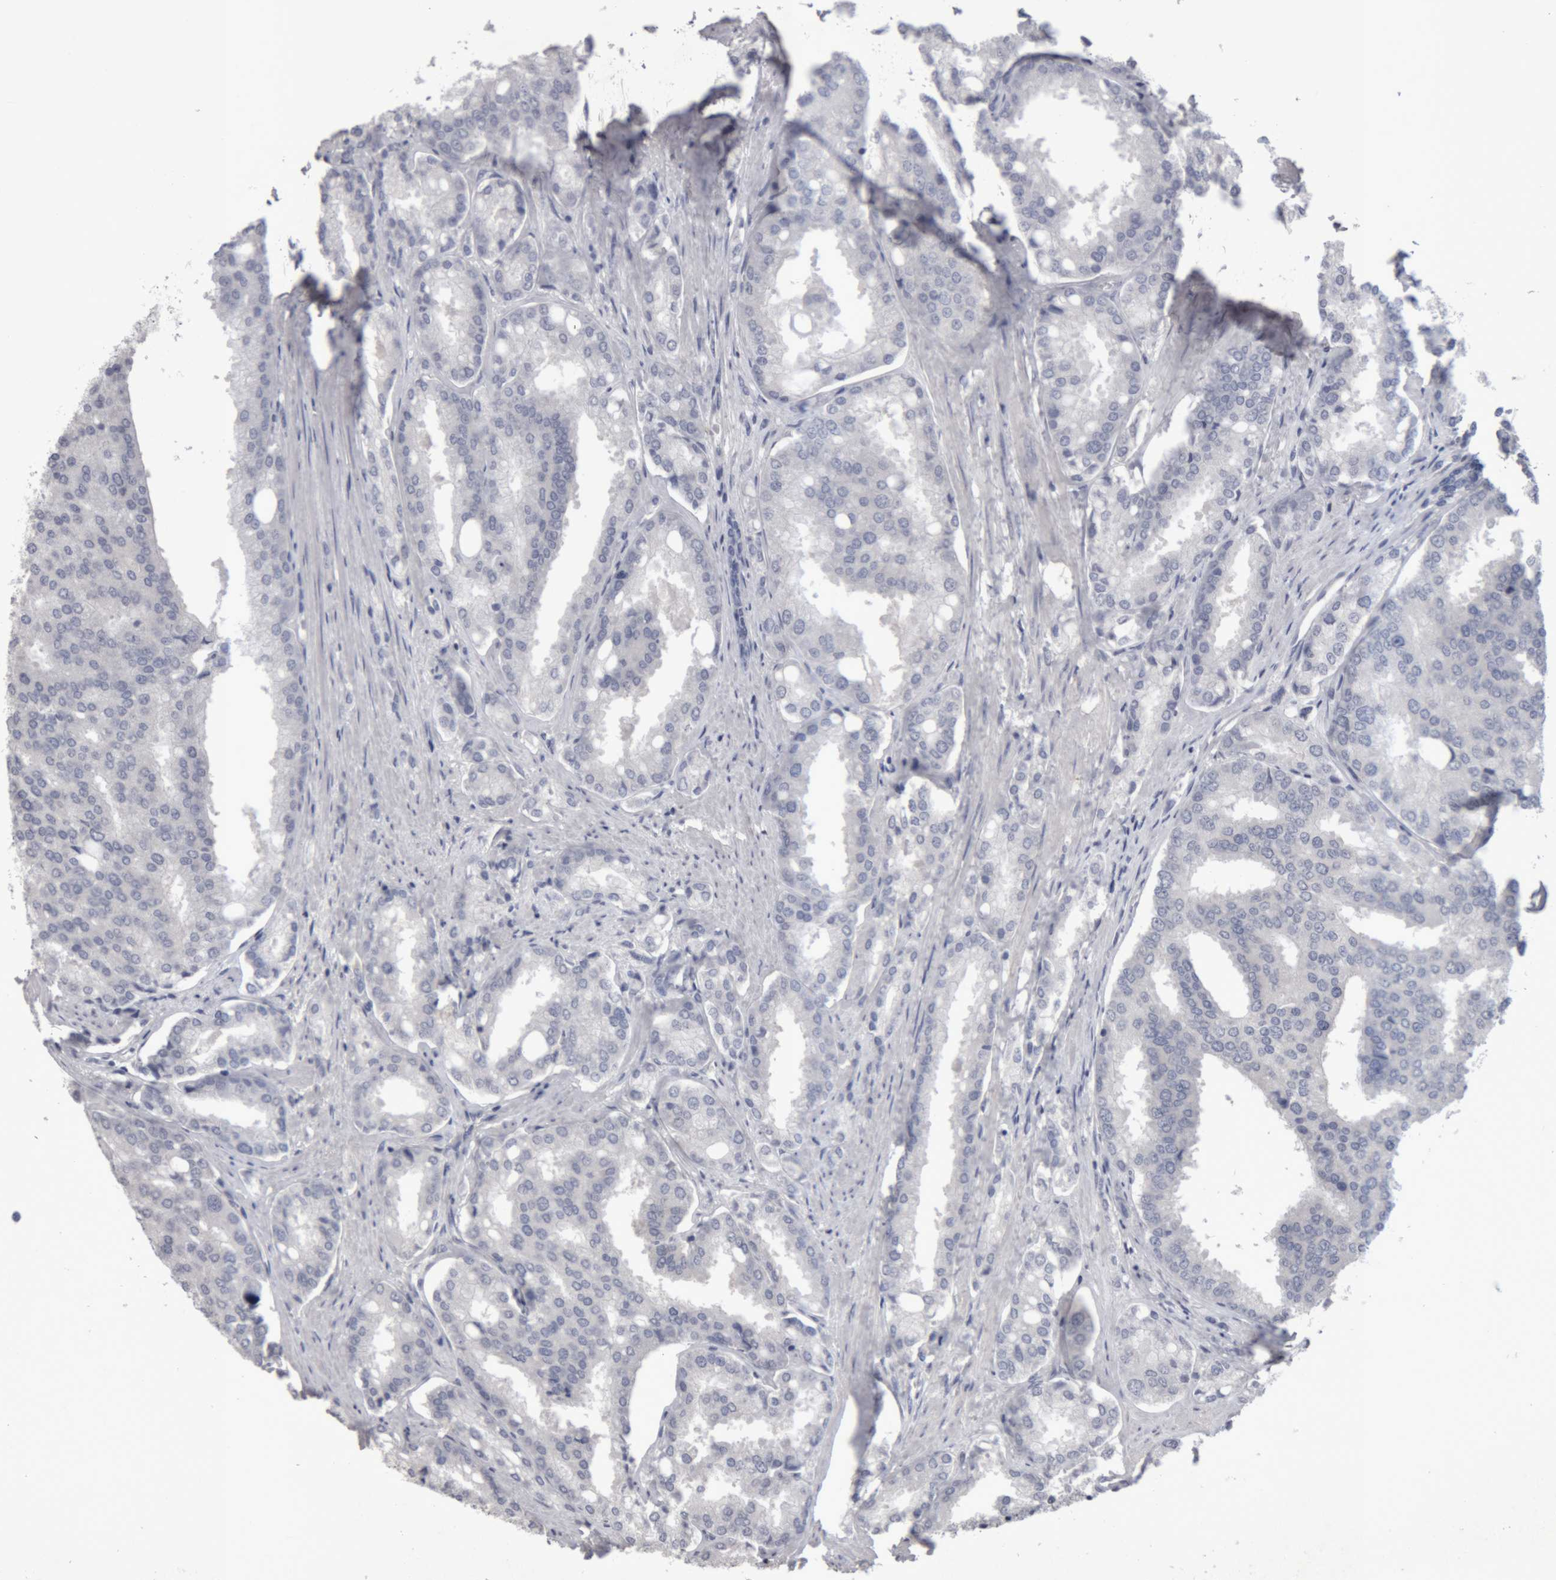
{"staining": {"intensity": "negative", "quantity": "none", "location": "none"}, "tissue": "prostate cancer", "cell_type": "Tumor cells", "image_type": "cancer", "snomed": [{"axis": "morphology", "description": "Adenocarcinoma, High grade"}, {"axis": "topography", "description": "Prostate"}], "caption": "Immunohistochemistry (IHC) of human prostate cancer shows no expression in tumor cells.", "gene": "NFATC2", "patient": {"sex": "male", "age": 50}}